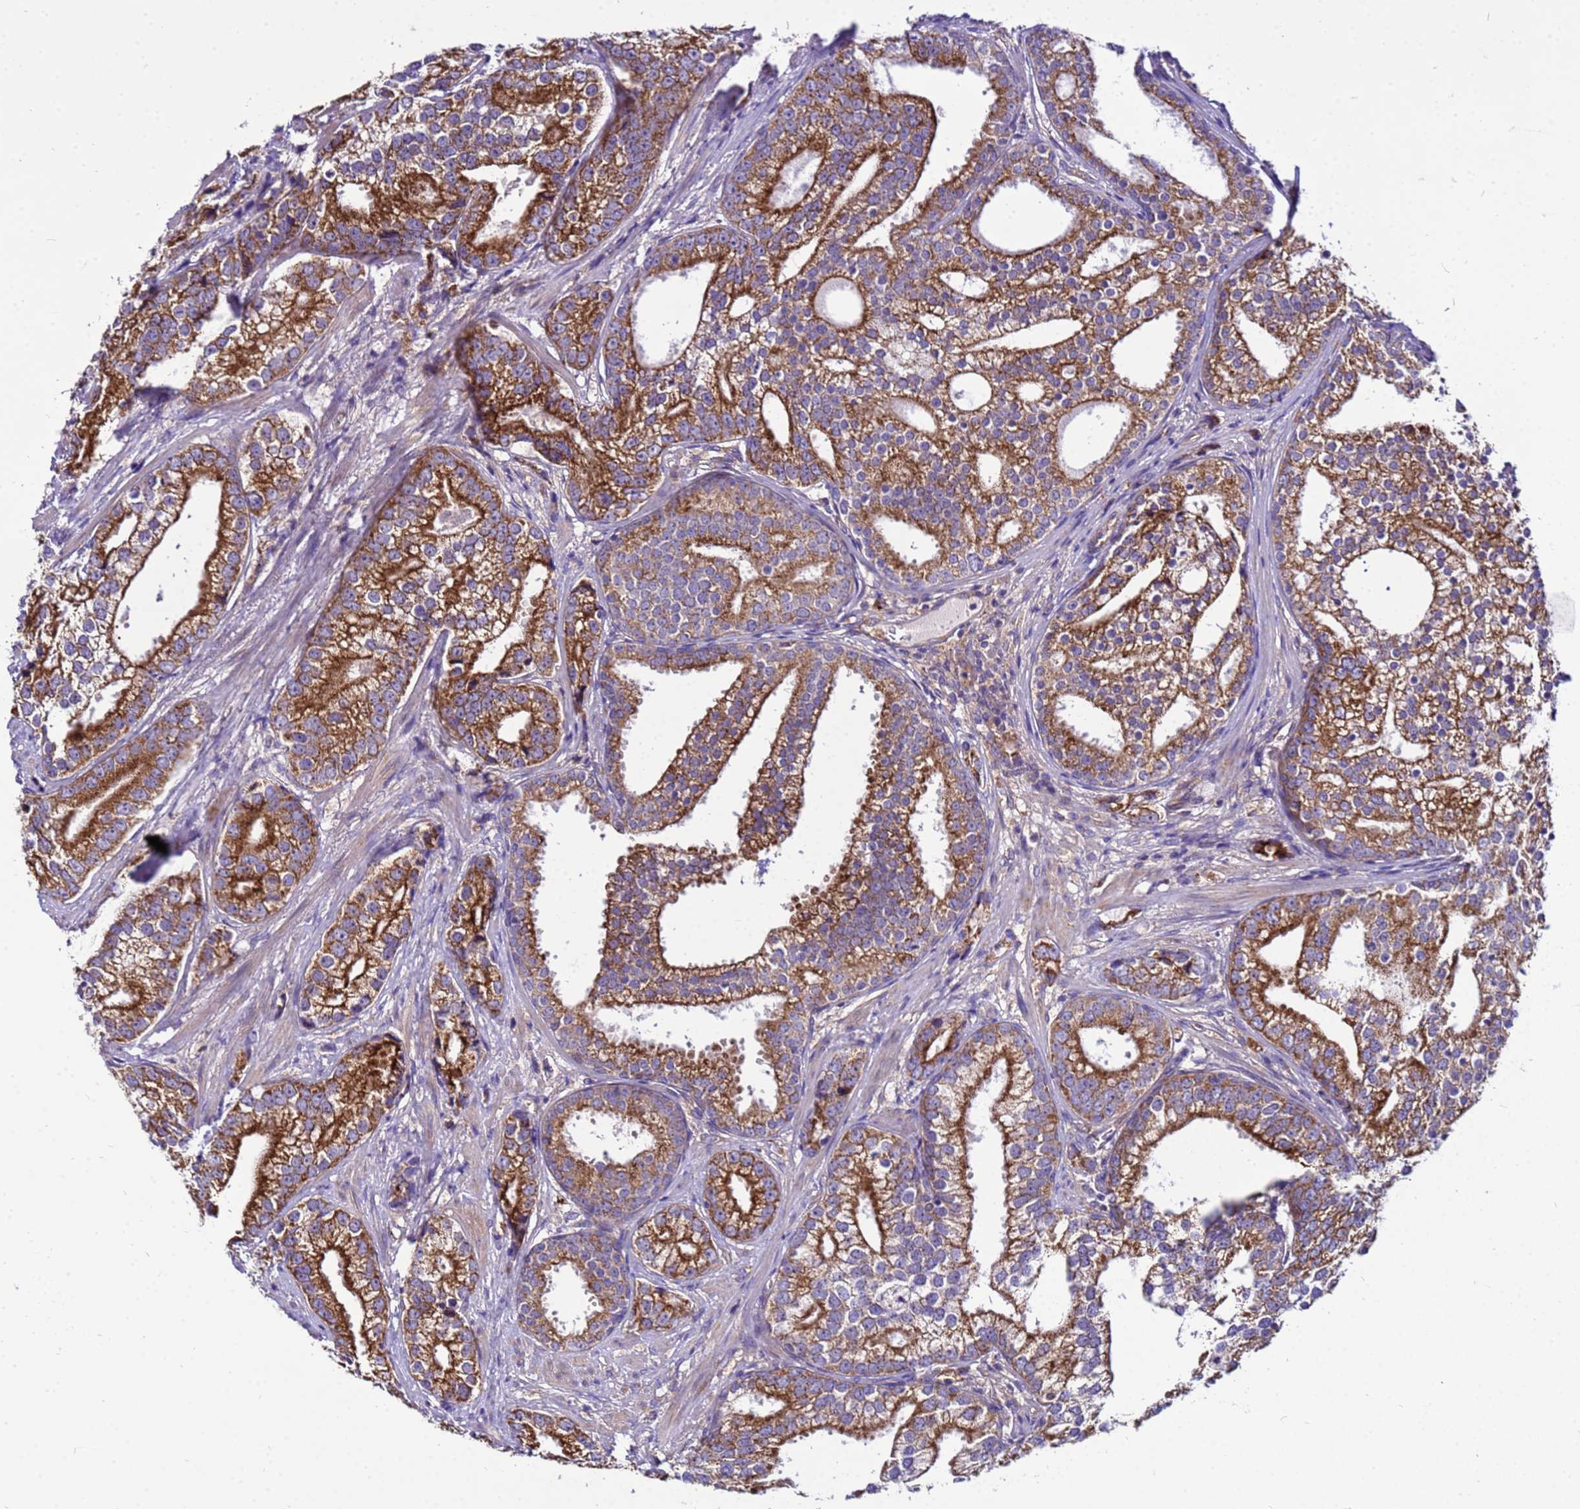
{"staining": {"intensity": "strong", "quantity": ">75%", "location": "cytoplasmic/membranous"}, "tissue": "prostate cancer", "cell_type": "Tumor cells", "image_type": "cancer", "snomed": [{"axis": "morphology", "description": "Adenocarcinoma, High grade"}, {"axis": "topography", "description": "Prostate"}], "caption": "A high amount of strong cytoplasmic/membranous staining is appreciated in about >75% of tumor cells in prostate high-grade adenocarcinoma tissue. (IHC, brightfield microscopy, high magnification).", "gene": "PKD1", "patient": {"sex": "male", "age": 75}}